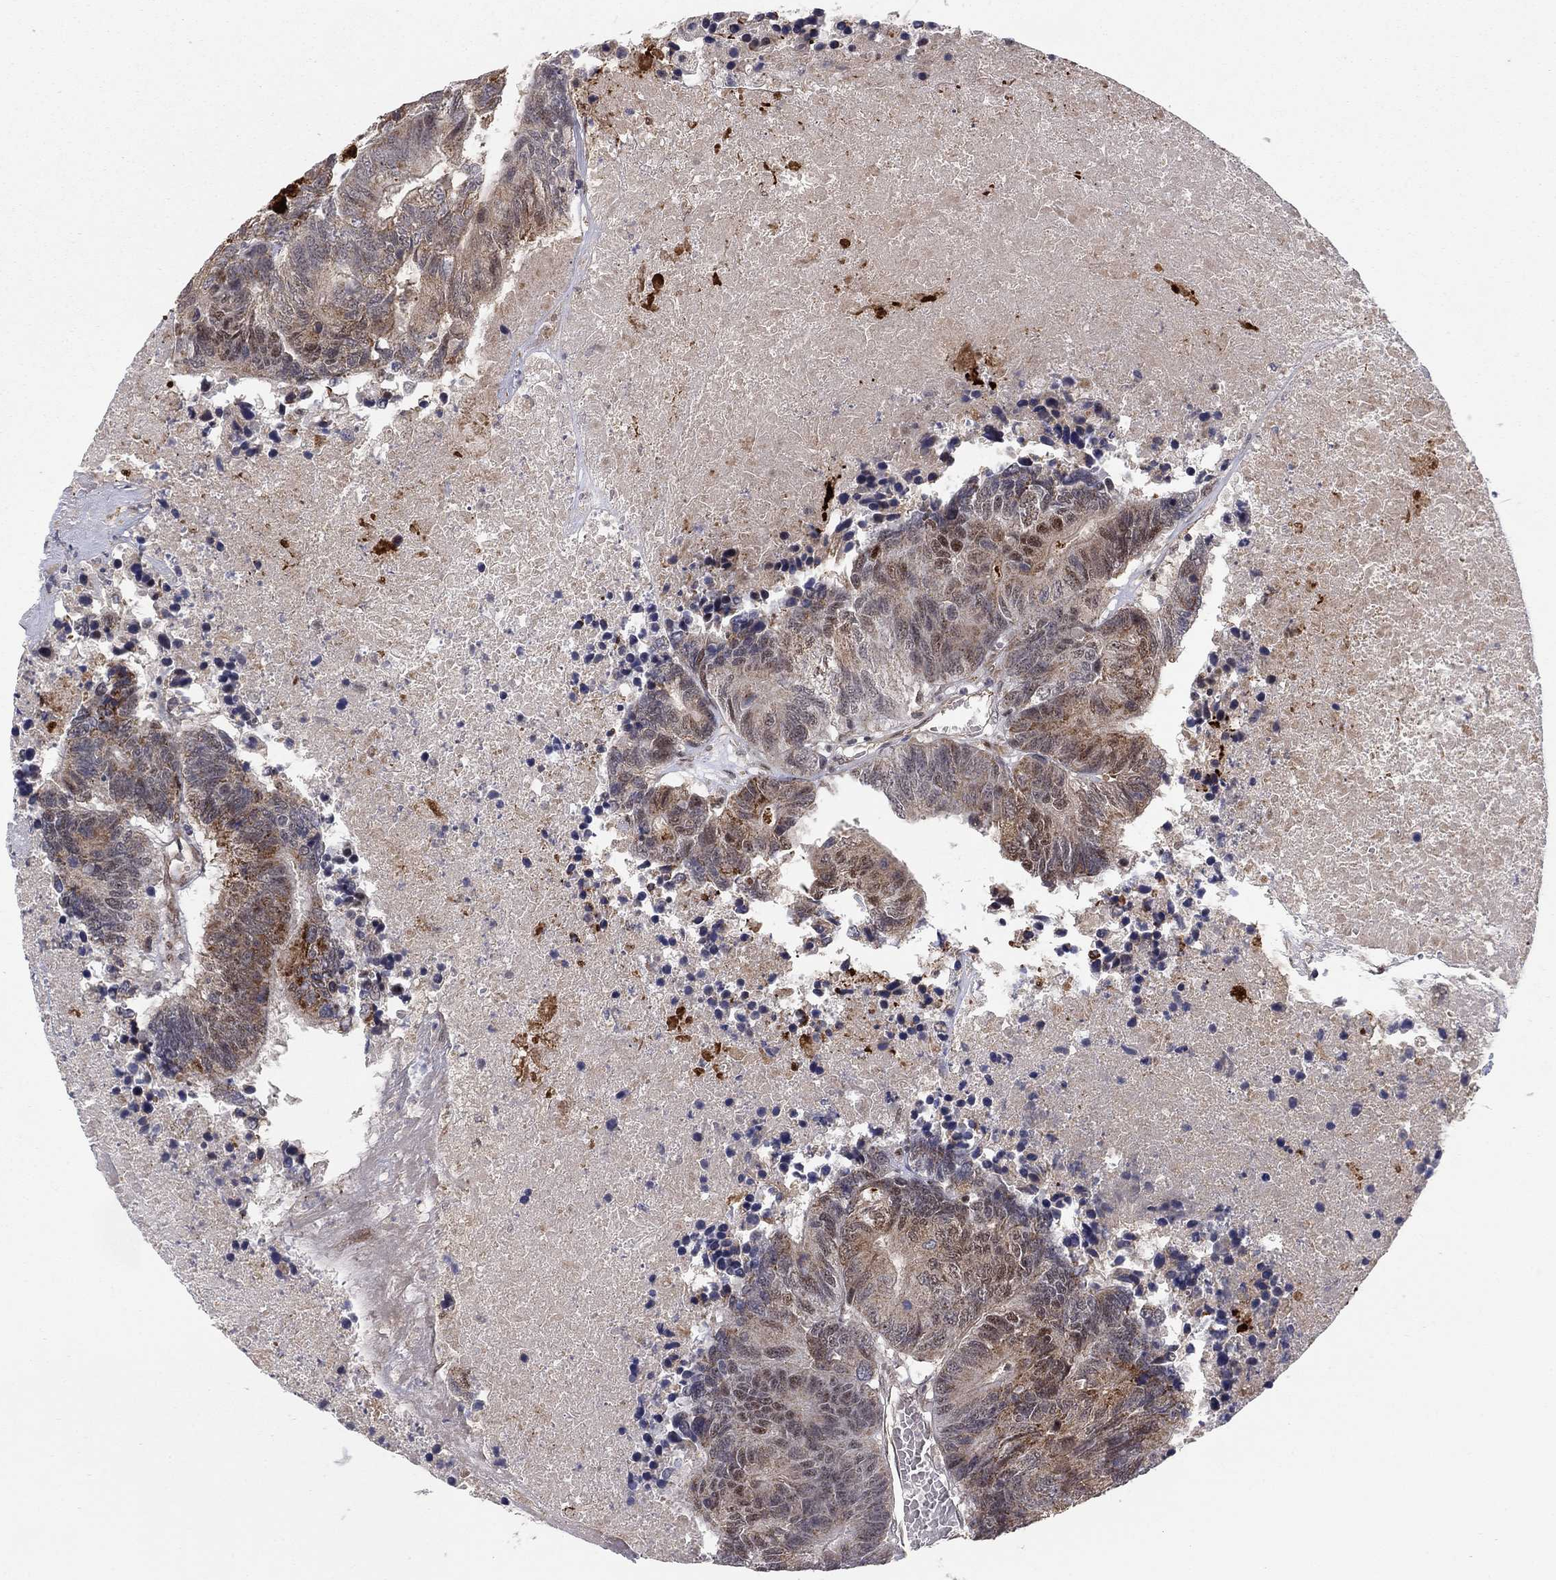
{"staining": {"intensity": "moderate", "quantity": "25%-75%", "location": "cytoplasmic/membranous"}, "tissue": "colorectal cancer", "cell_type": "Tumor cells", "image_type": "cancer", "snomed": [{"axis": "morphology", "description": "Adenocarcinoma, NOS"}, {"axis": "topography", "description": "Colon"}], "caption": "Immunohistochemical staining of colorectal cancer (adenocarcinoma) reveals moderate cytoplasmic/membranous protein positivity in approximately 25%-75% of tumor cells.", "gene": "ZNF395", "patient": {"sex": "female", "age": 48}}